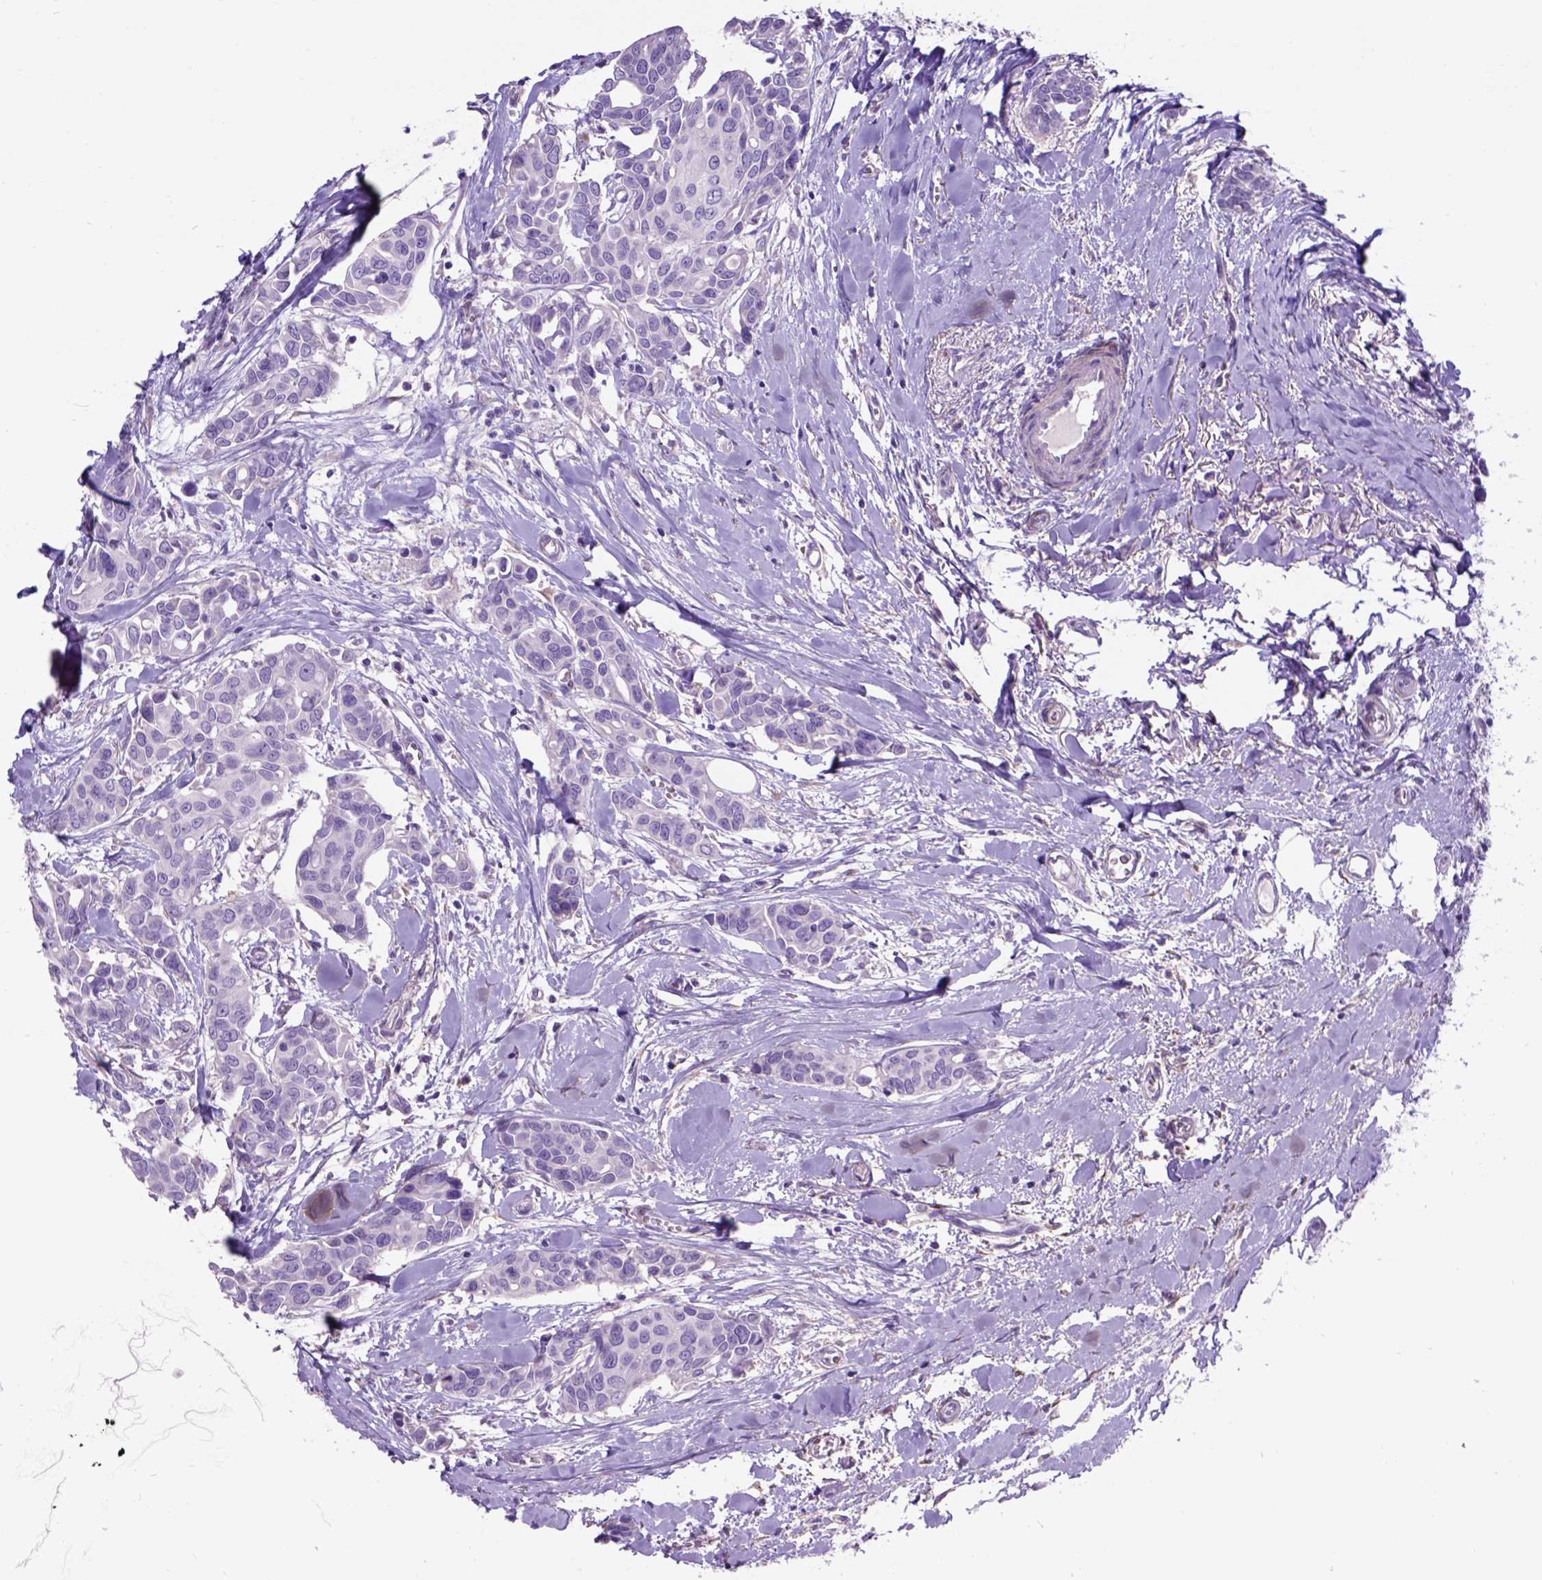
{"staining": {"intensity": "negative", "quantity": "none", "location": "none"}, "tissue": "breast cancer", "cell_type": "Tumor cells", "image_type": "cancer", "snomed": [{"axis": "morphology", "description": "Duct carcinoma"}, {"axis": "topography", "description": "Breast"}], "caption": "Infiltrating ductal carcinoma (breast) was stained to show a protein in brown. There is no significant staining in tumor cells.", "gene": "EGFR", "patient": {"sex": "female", "age": 54}}